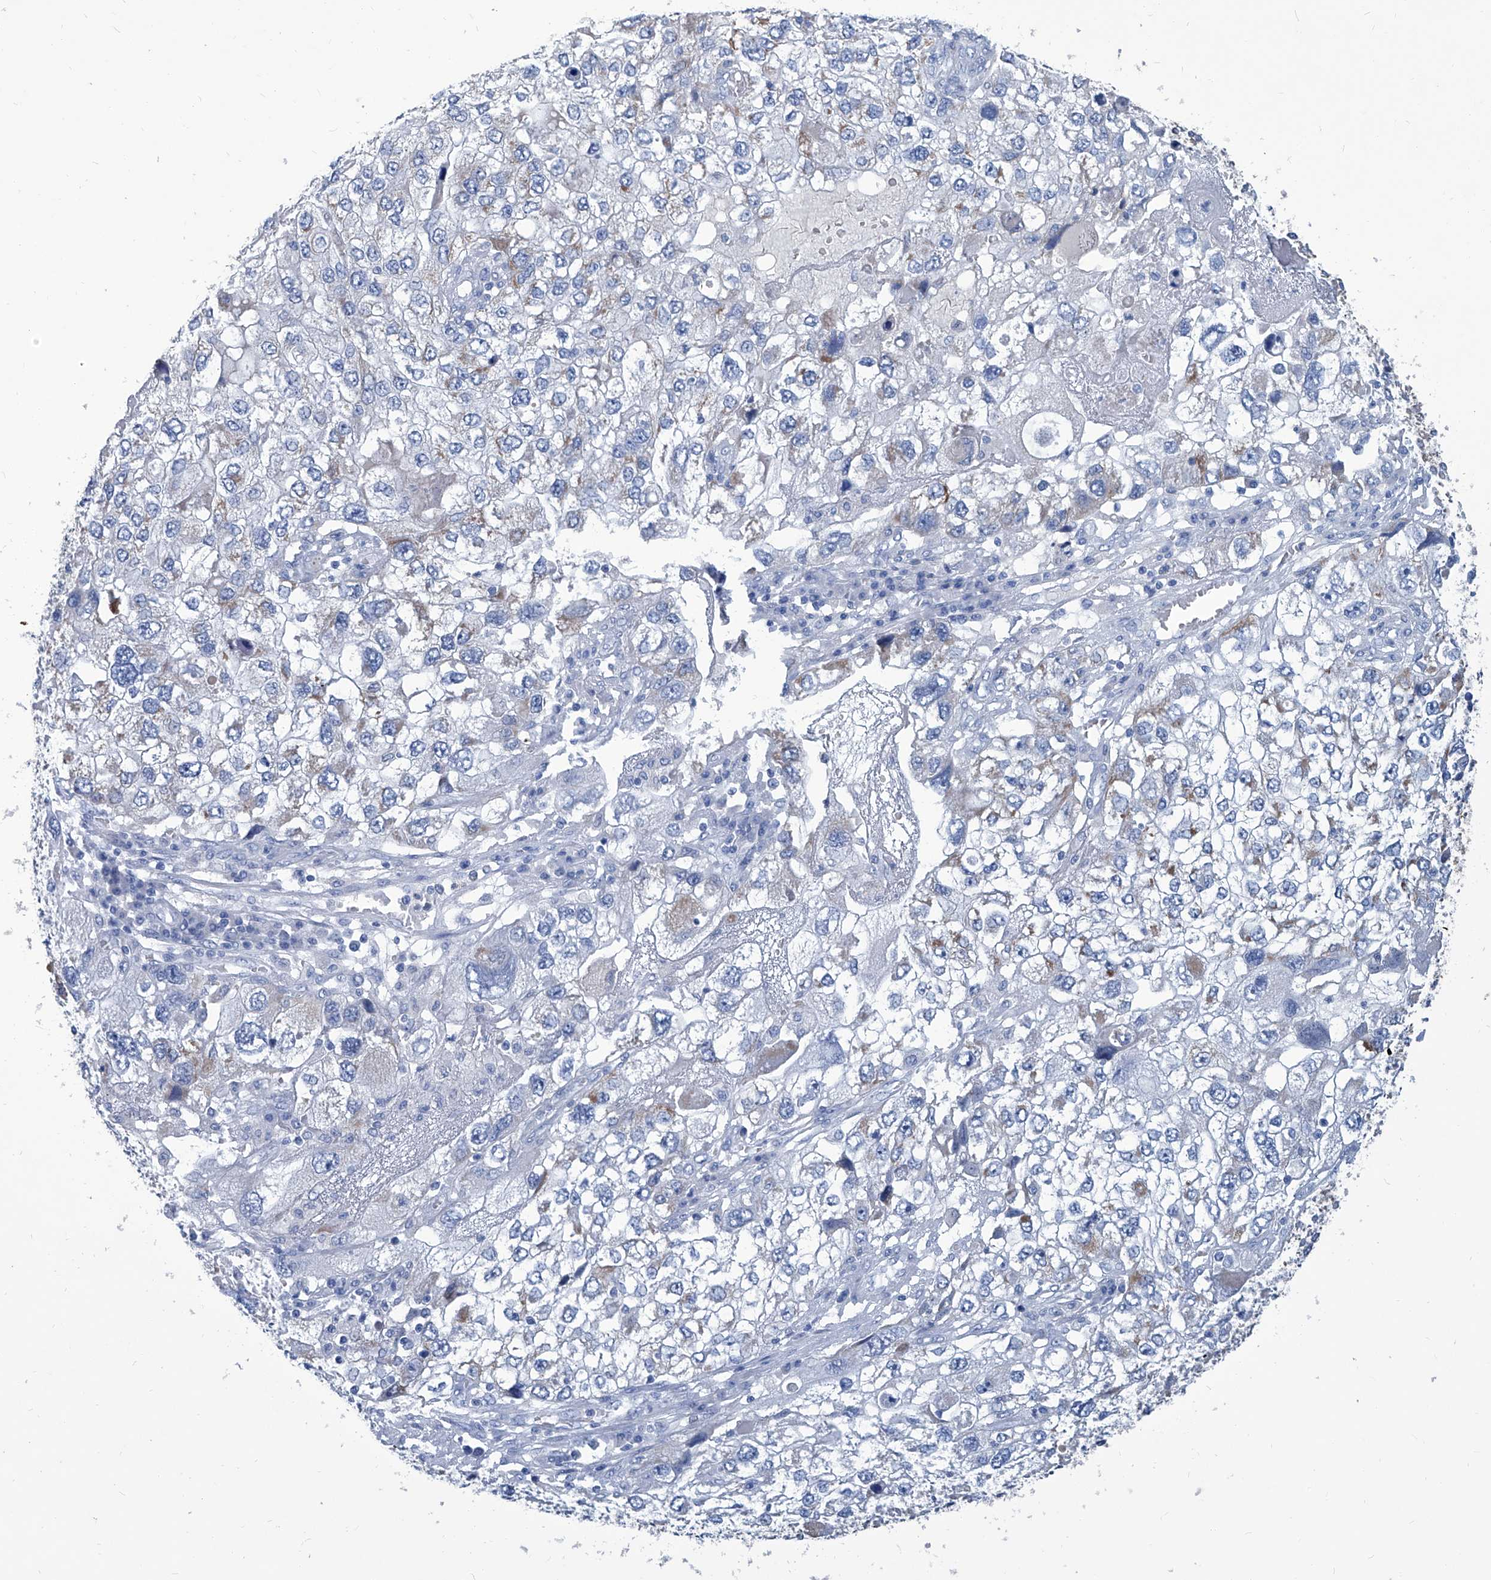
{"staining": {"intensity": "negative", "quantity": "none", "location": "none"}, "tissue": "endometrial cancer", "cell_type": "Tumor cells", "image_type": "cancer", "snomed": [{"axis": "morphology", "description": "Adenocarcinoma, NOS"}, {"axis": "topography", "description": "Endometrium"}], "caption": "Immunohistochemical staining of endometrial cancer shows no significant positivity in tumor cells.", "gene": "MTARC1", "patient": {"sex": "female", "age": 49}}